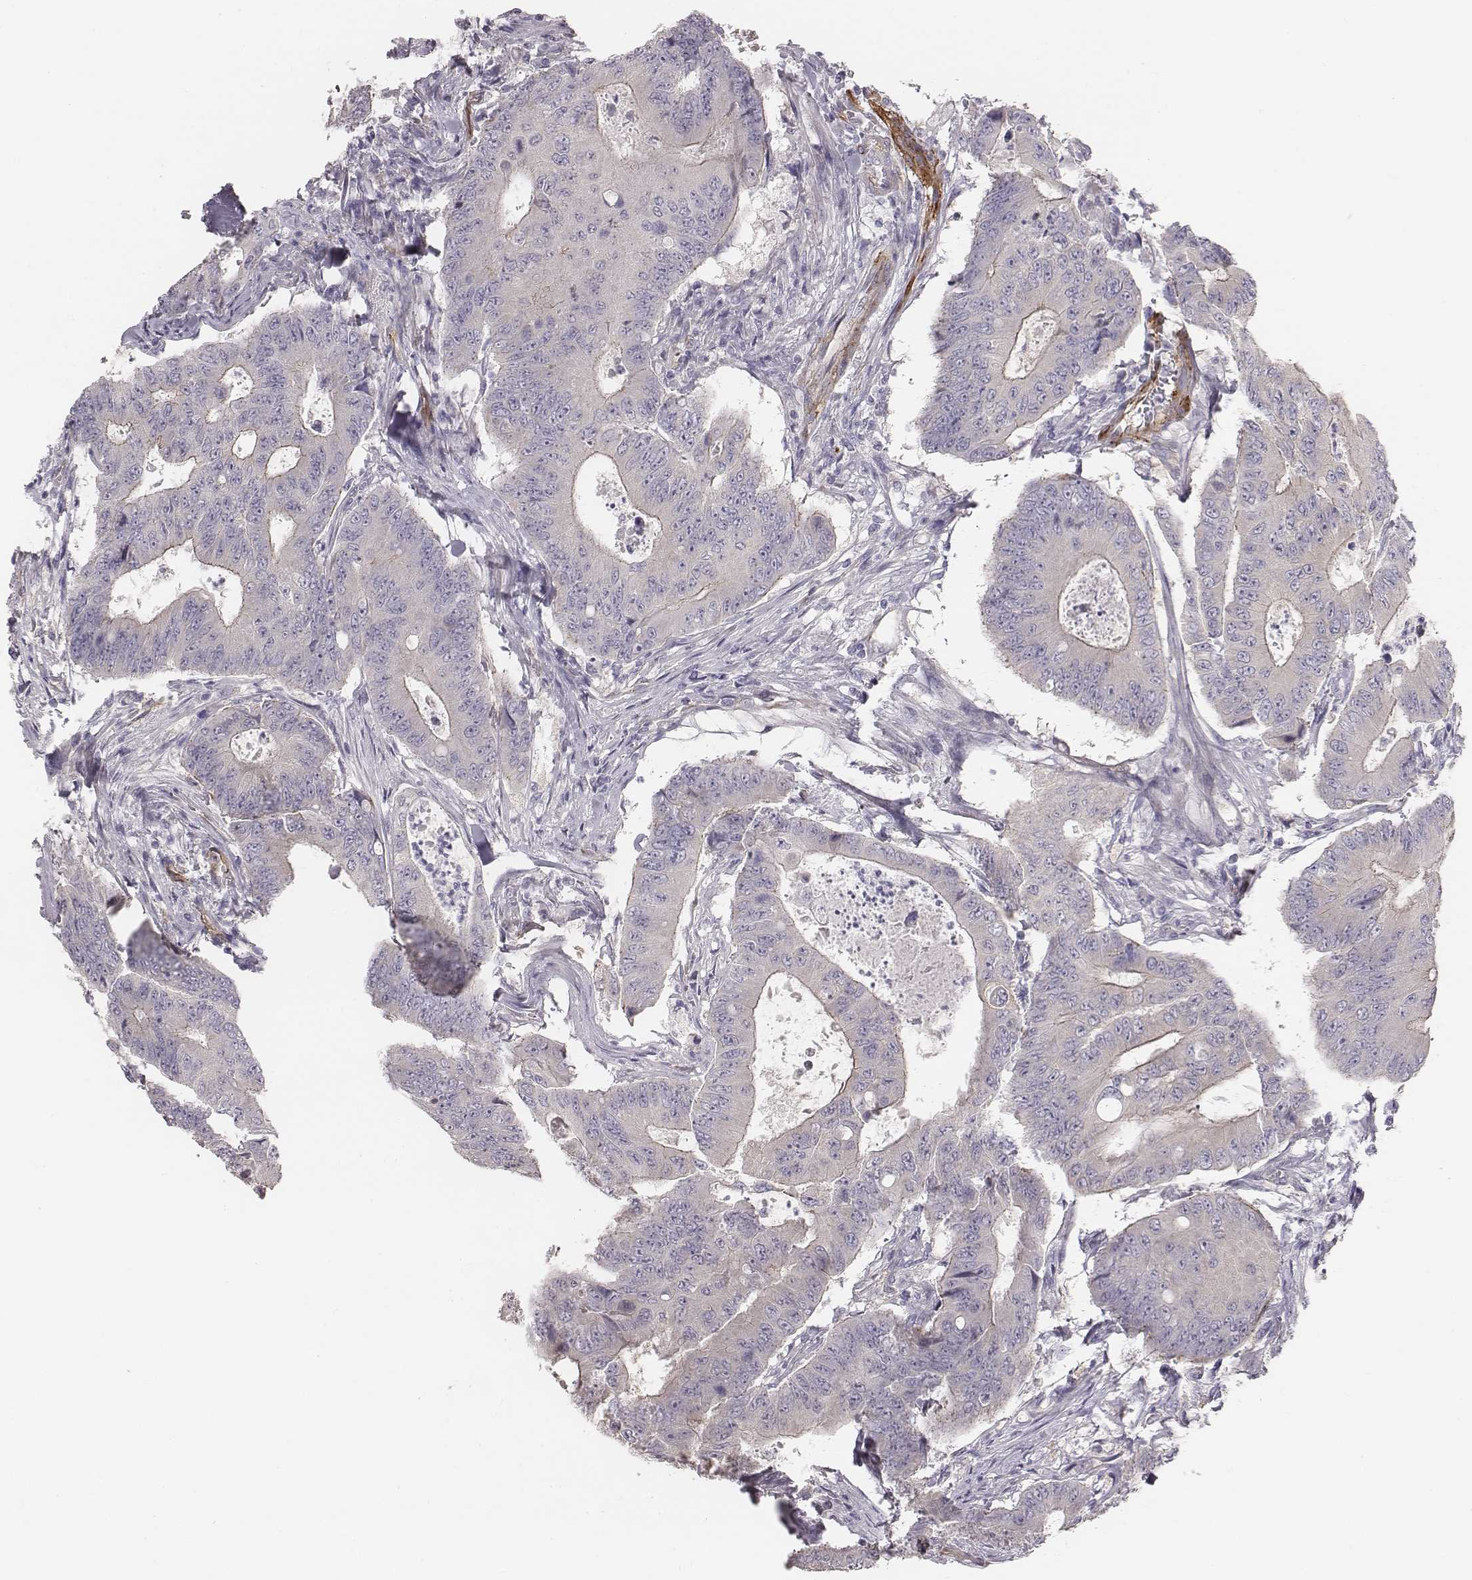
{"staining": {"intensity": "negative", "quantity": "none", "location": "none"}, "tissue": "colorectal cancer", "cell_type": "Tumor cells", "image_type": "cancer", "snomed": [{"axis": "morphology", "description": "Adenocarcinoma, NOS"}, {"axis": "topography", "description": "Colon"}], "caption": "Tumor cells show no significant expression in colorectal cancer (adenocarcinoma).", "gene": "PRKCZ", "patient": {"sex": "female", "age": 48}}